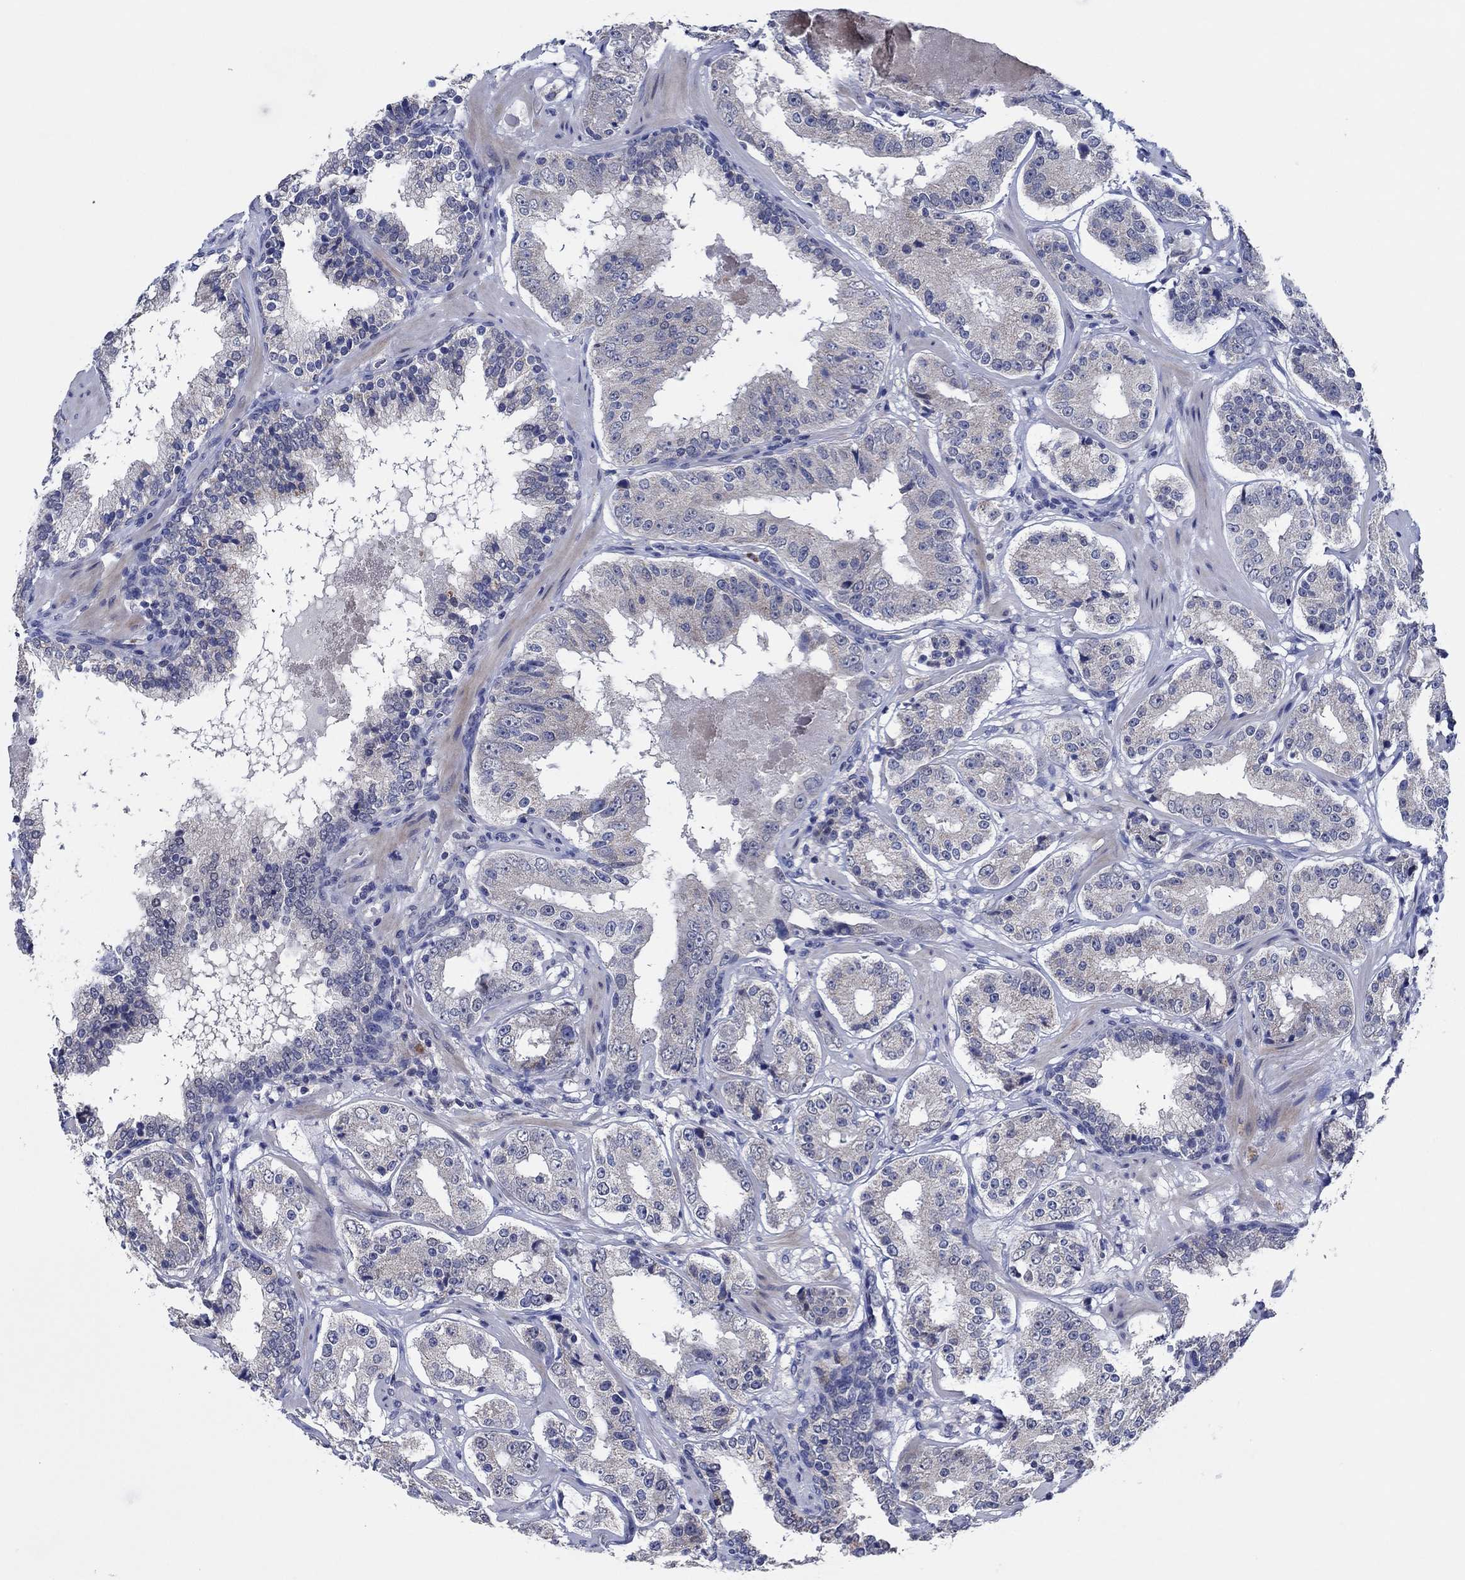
{"staining": {"intensity": "negative", "quantity": "none", "location": "none"}, "tissue": "prostate cancer", "cell_type": "Tumor cells", "image_type": "cancer", "snomed": [{"axis": "morphology", "description": "Adenocarcinoma, Low grade"}, {"axis": "topography", "description": "Prostate"}], "caption": "IHC photomicrograph of neoplastic tissue: human prostate cancer (adenocarcinoma (low-grade)) stained with DAB shows no significant protein positivity in tumor cells.", "gene": "PRRT3", "patient": {"sex": "male", "age": 60}}